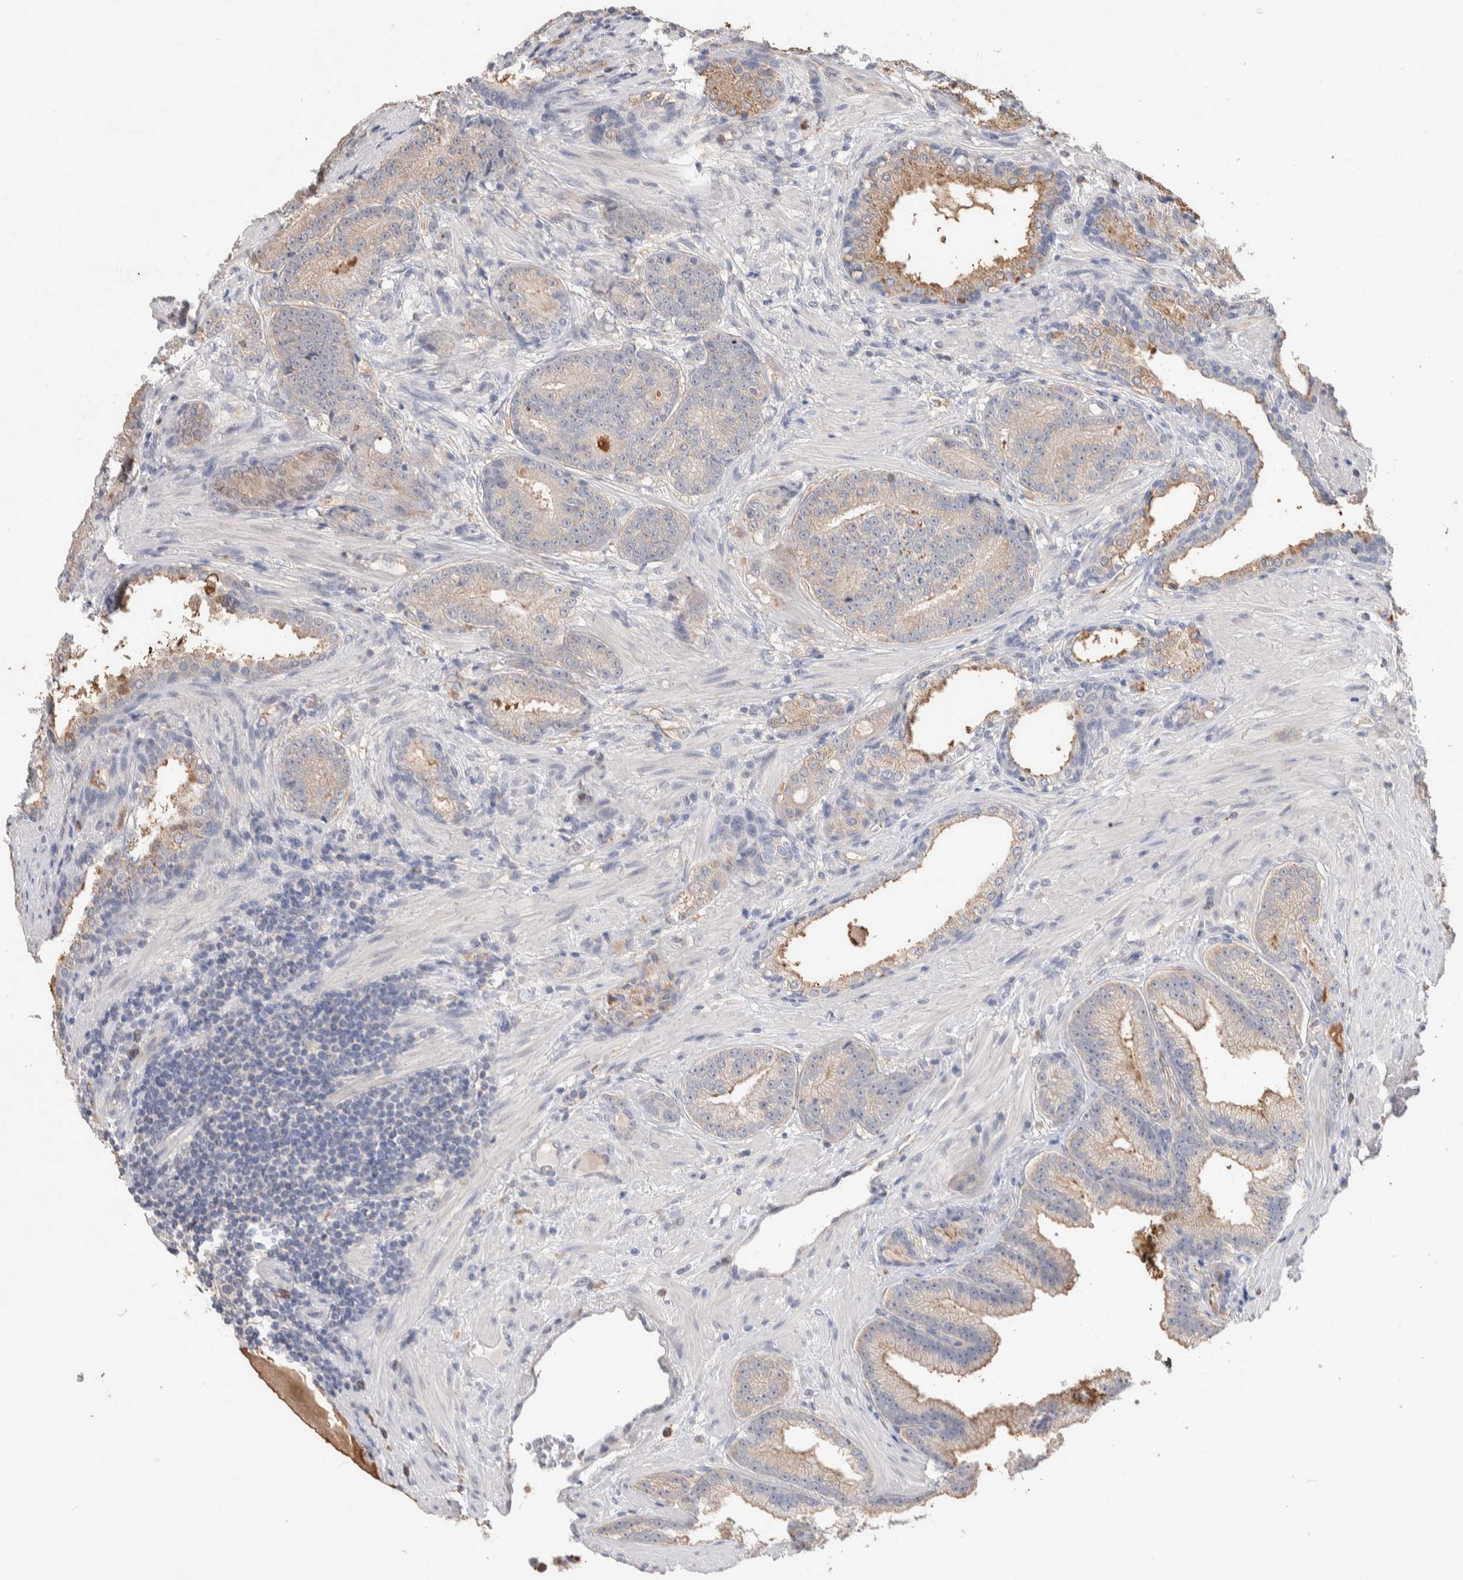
{"staining": {"intensity": "weak", "quantity": "25%-75%", "location": "cytoplasmic/membranous"}, "tissue": "prostate cancer", "cell_type": "Tumor cells", "image_type": "cancer", "snomed": [{"axis": "morphology", "description": "Adenocarcinoma, High grade"}, {"axis": "topography", "description": "Prostate"}], "caption": "Immunohistochemical staining of human prostate adenocarcinoma (high-grade) displays low levels of weak cytoplasmic/membranous protein positivity in about 25%-75% of tumor cells.", "gene": "FFAR2", "patient": {"sex": "male", "age": 61}}